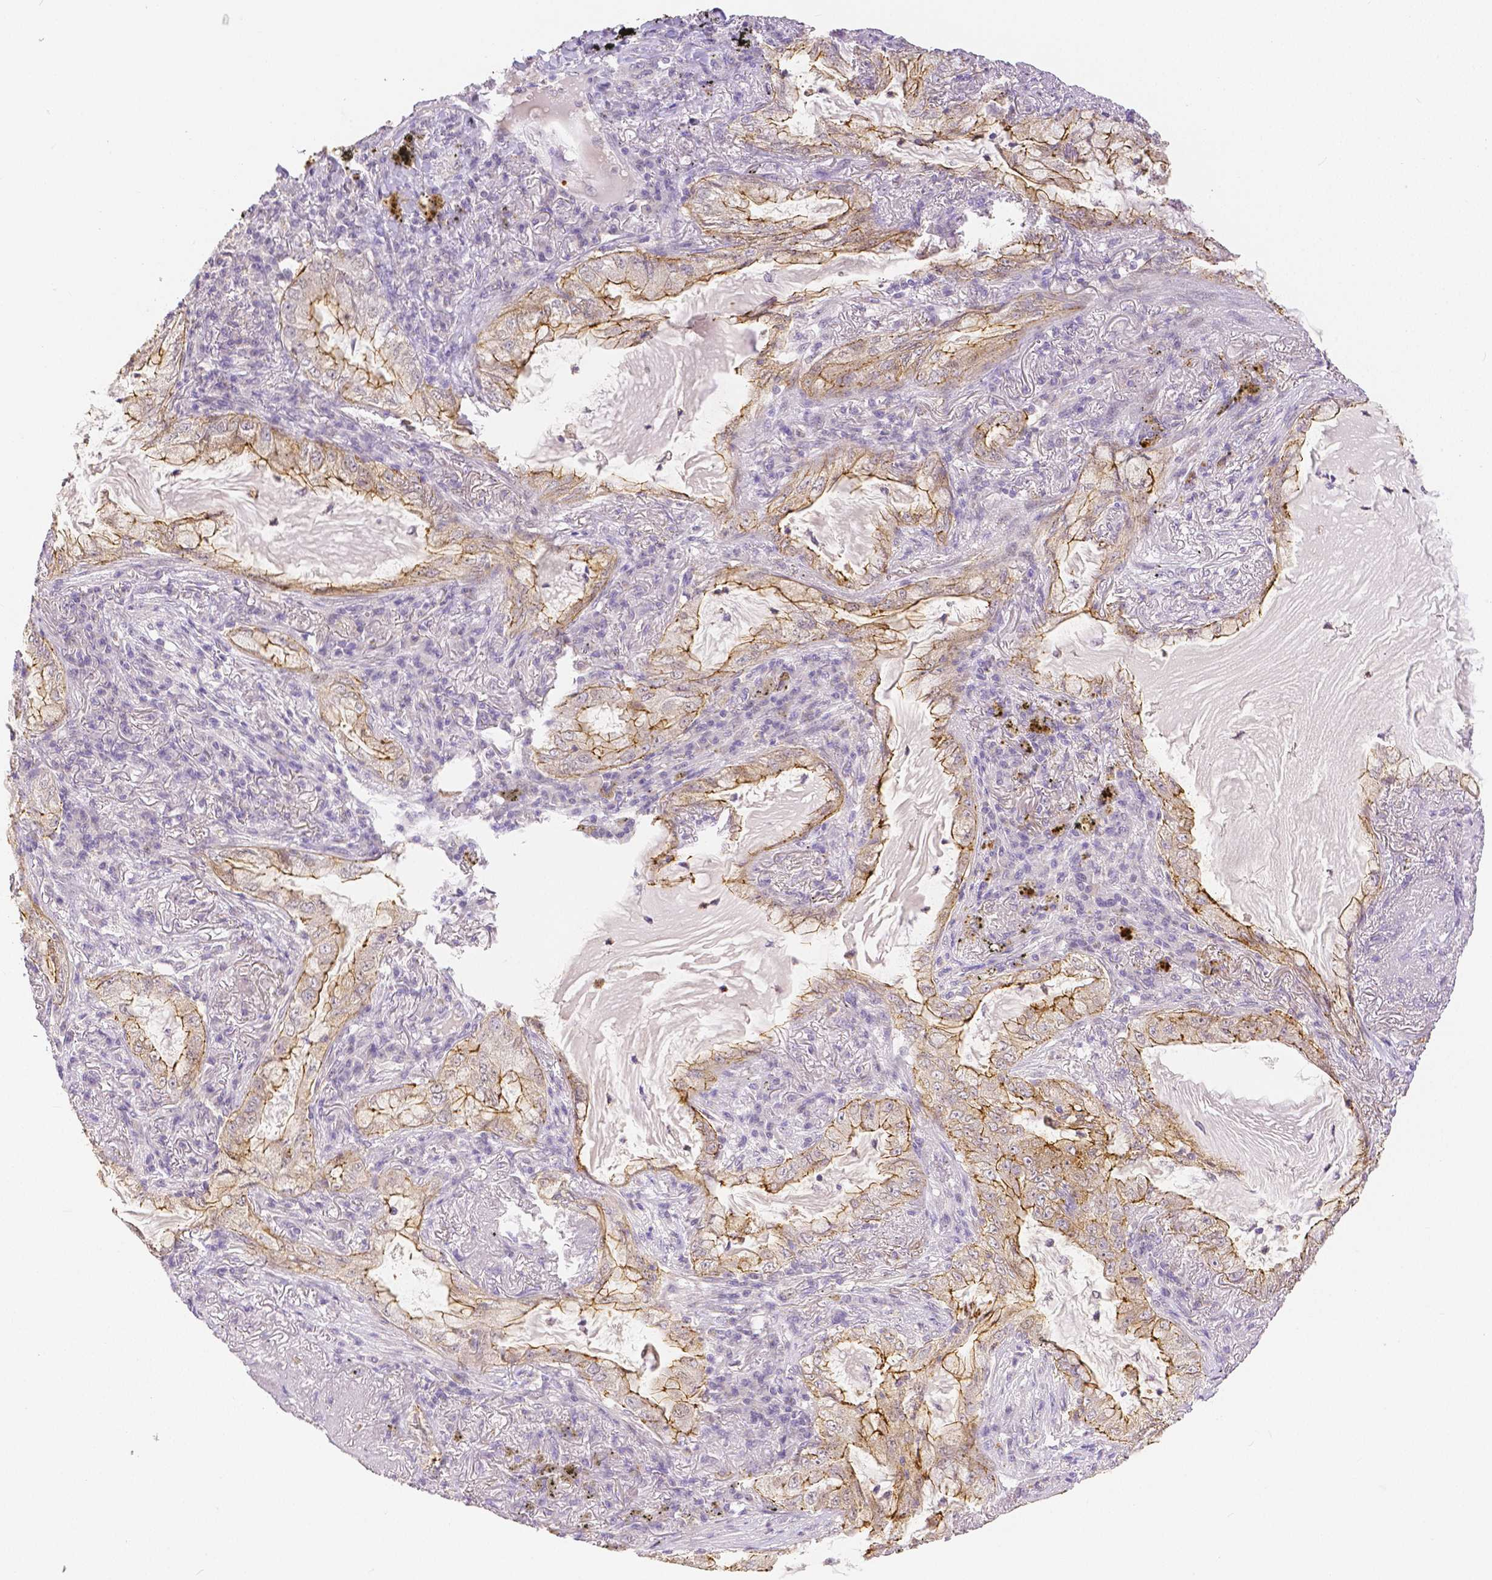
{"staining": {"intensity": "moderate", "quantity": ">75%", "location": "cytoplasmic/membranous"}, "tissue": "lung cancer", "cell_type": "Tumor cells", "image_type": "cancer", "snomed": [{"axis": "morphology", "description": "Adenocarcinoma, NOS"}, {"axis": "topography", "description": "Lung"}], "caption": "IHC of human lung cancer (adenocarcinoma) exhibits medium levels of moderate cytoplasmic/membranous positivity in about >75% of tumor cells.", "gene": "OCLN", "patient": {"sex": "female", "age": 73}}